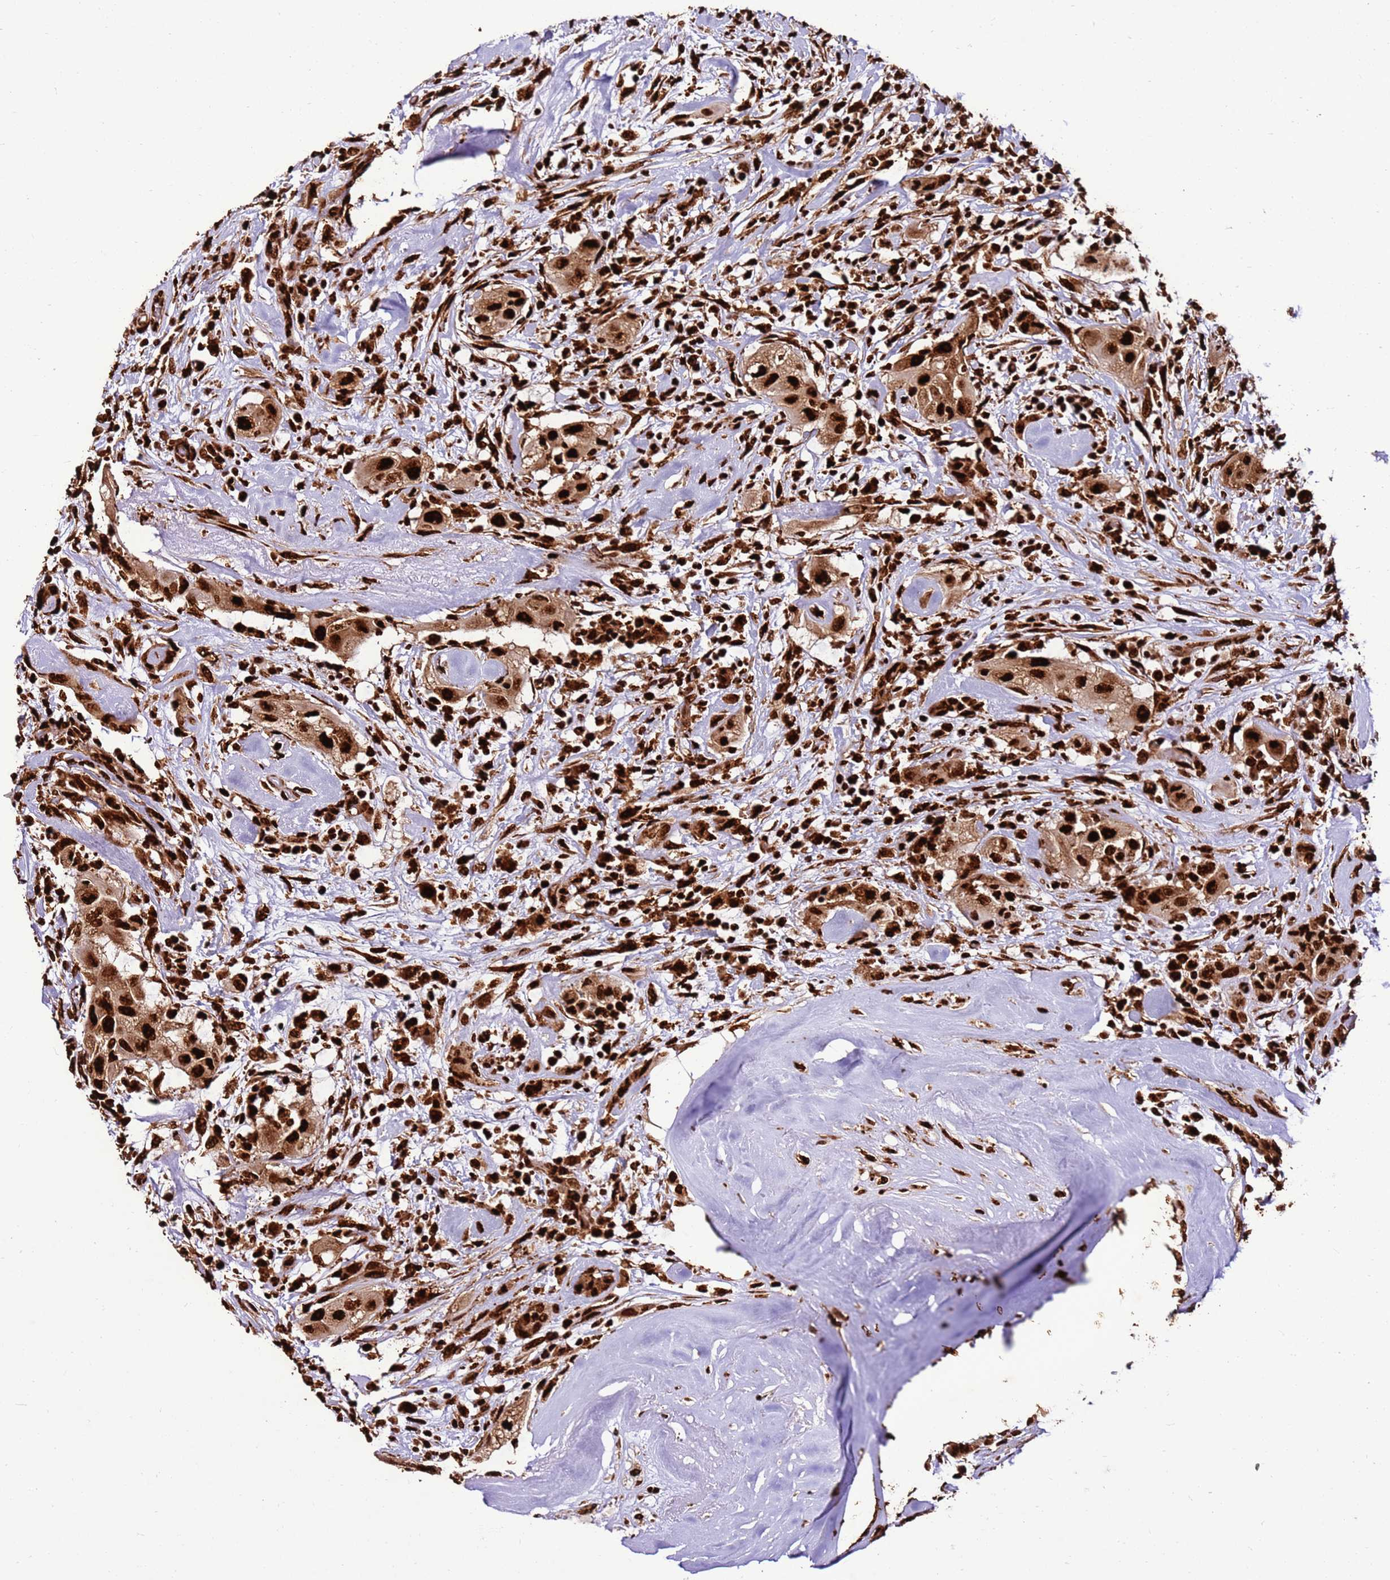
{"staining": {"intensity": "strong", "quantity": ">75%", "location": "cytoplasmic/membranous,nuclear"}, "tissue": "thyroid cancer", "cell_type": "Tumor cells", "image_type": "cancer", "snomed": [{"axis": "morphology", "description": "Papillary adenocarcinoma, NOS"}, {"axis": "topography", "description": "Thyroid gland"}], "caption": "Thyroid papillary adenocarcinoma stained for a protein displays strong cytoplasmic/membranous and nuclear positivity in tumor cells.", "gene": "HNRNPAB", "patient": {"sex": "female", "age": 59}}